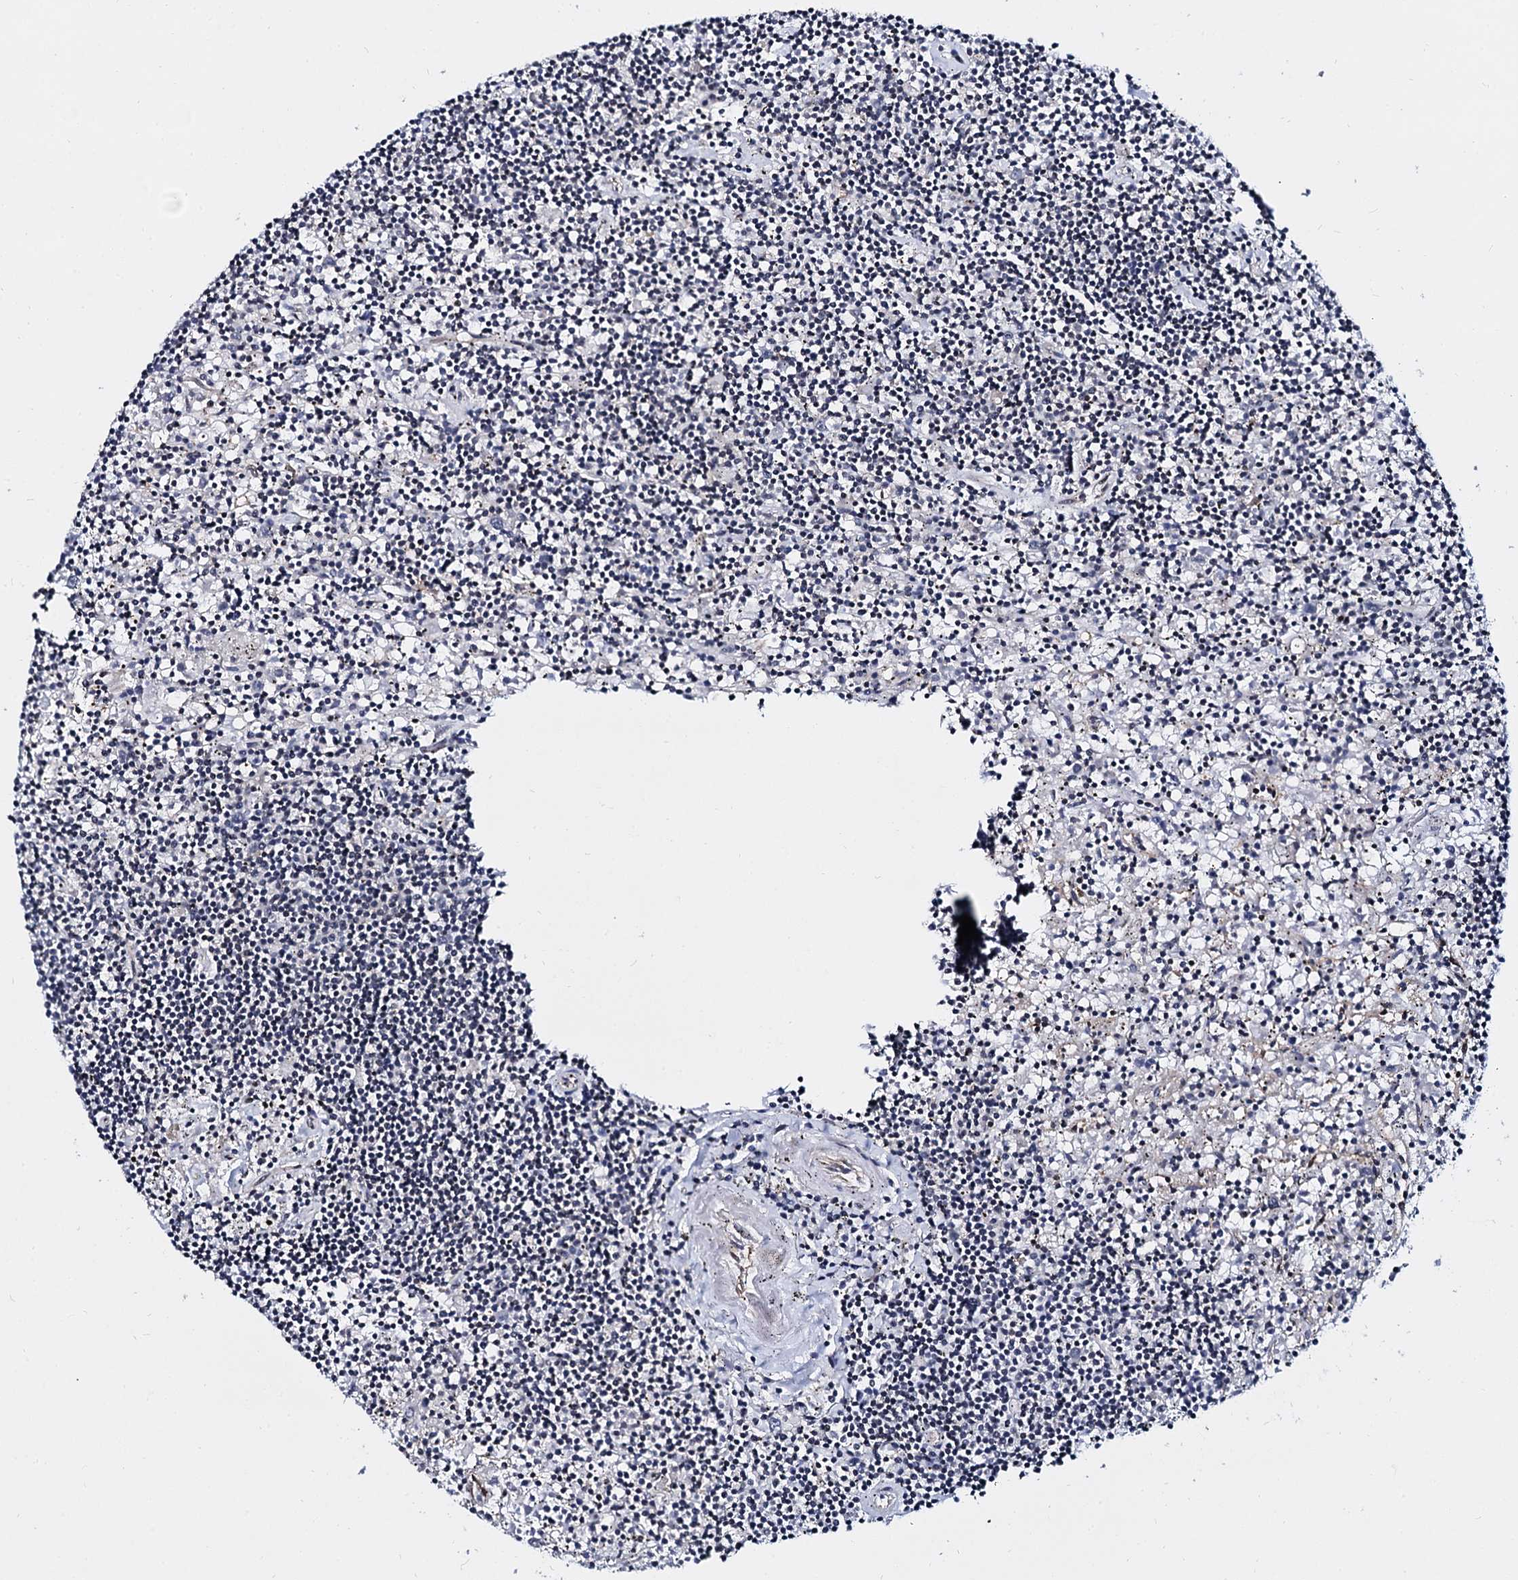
{"staining": {"intensity": "negative", "quantity": "none", "location": "none"}, "tissue": "lymphoma", "cell_type": "Tumor cells", "image_type": "cancer", "snomed": [{"axis": "morphology", "description": "Malignant lymphoma, non-Hodgkin's type, Low grade"}, {"axis": "topography", "description": "Spleen"}], "caption": "An immunohistochemistry micrograph of malignant lymphoma, non-Hodgkin's type (low-grade) is shown. There is no staining in tumor cells of malignant lymphoma, non-Hodgkin's type (low-grade).", "gene": "CMAS", "patient": {"sex": "male", "age": 76}}